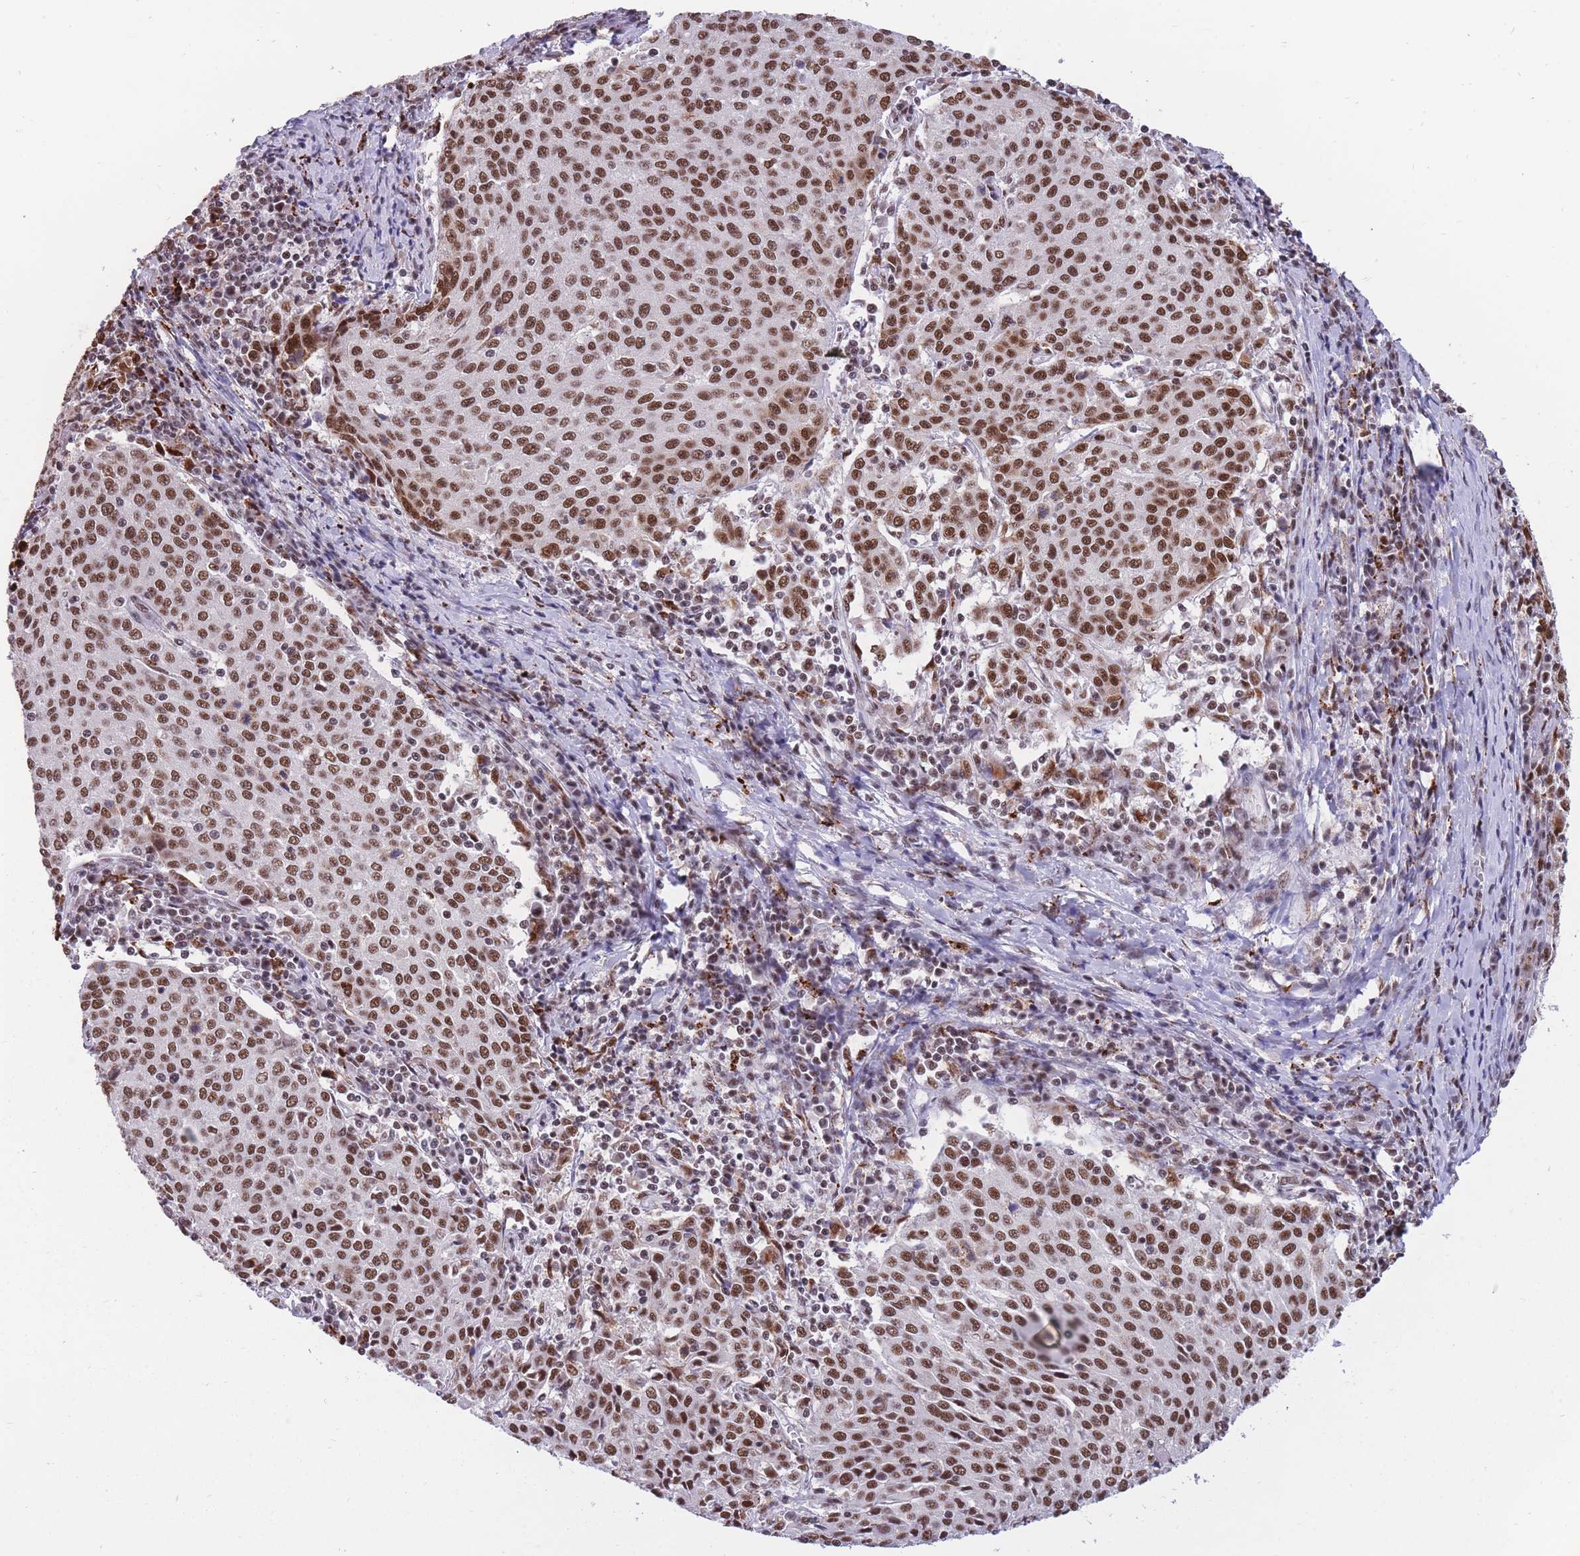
{"staining": {"intensity": "moderate", "quantity": ">75%", "location": "nuclear"}, "tissue": "cervical cancer", "cell_type": "Tumor cells", "image_type": "cancer", "snomed": [{"axis": "morphology", "description": "Squamous cell carcinoma, NOS"}, {"axis": "topography", "description": "Cervix"}], "caption": "A micrograph of human cervical squamous cell carcinoma stained for a protein reveals moderate nuclear brown staining in tumor cells. (Brightfield microscopy of DAB IHC at high magnification).", "gene": "PRPF19", "patient": {"sex": "female", "age": 46}}